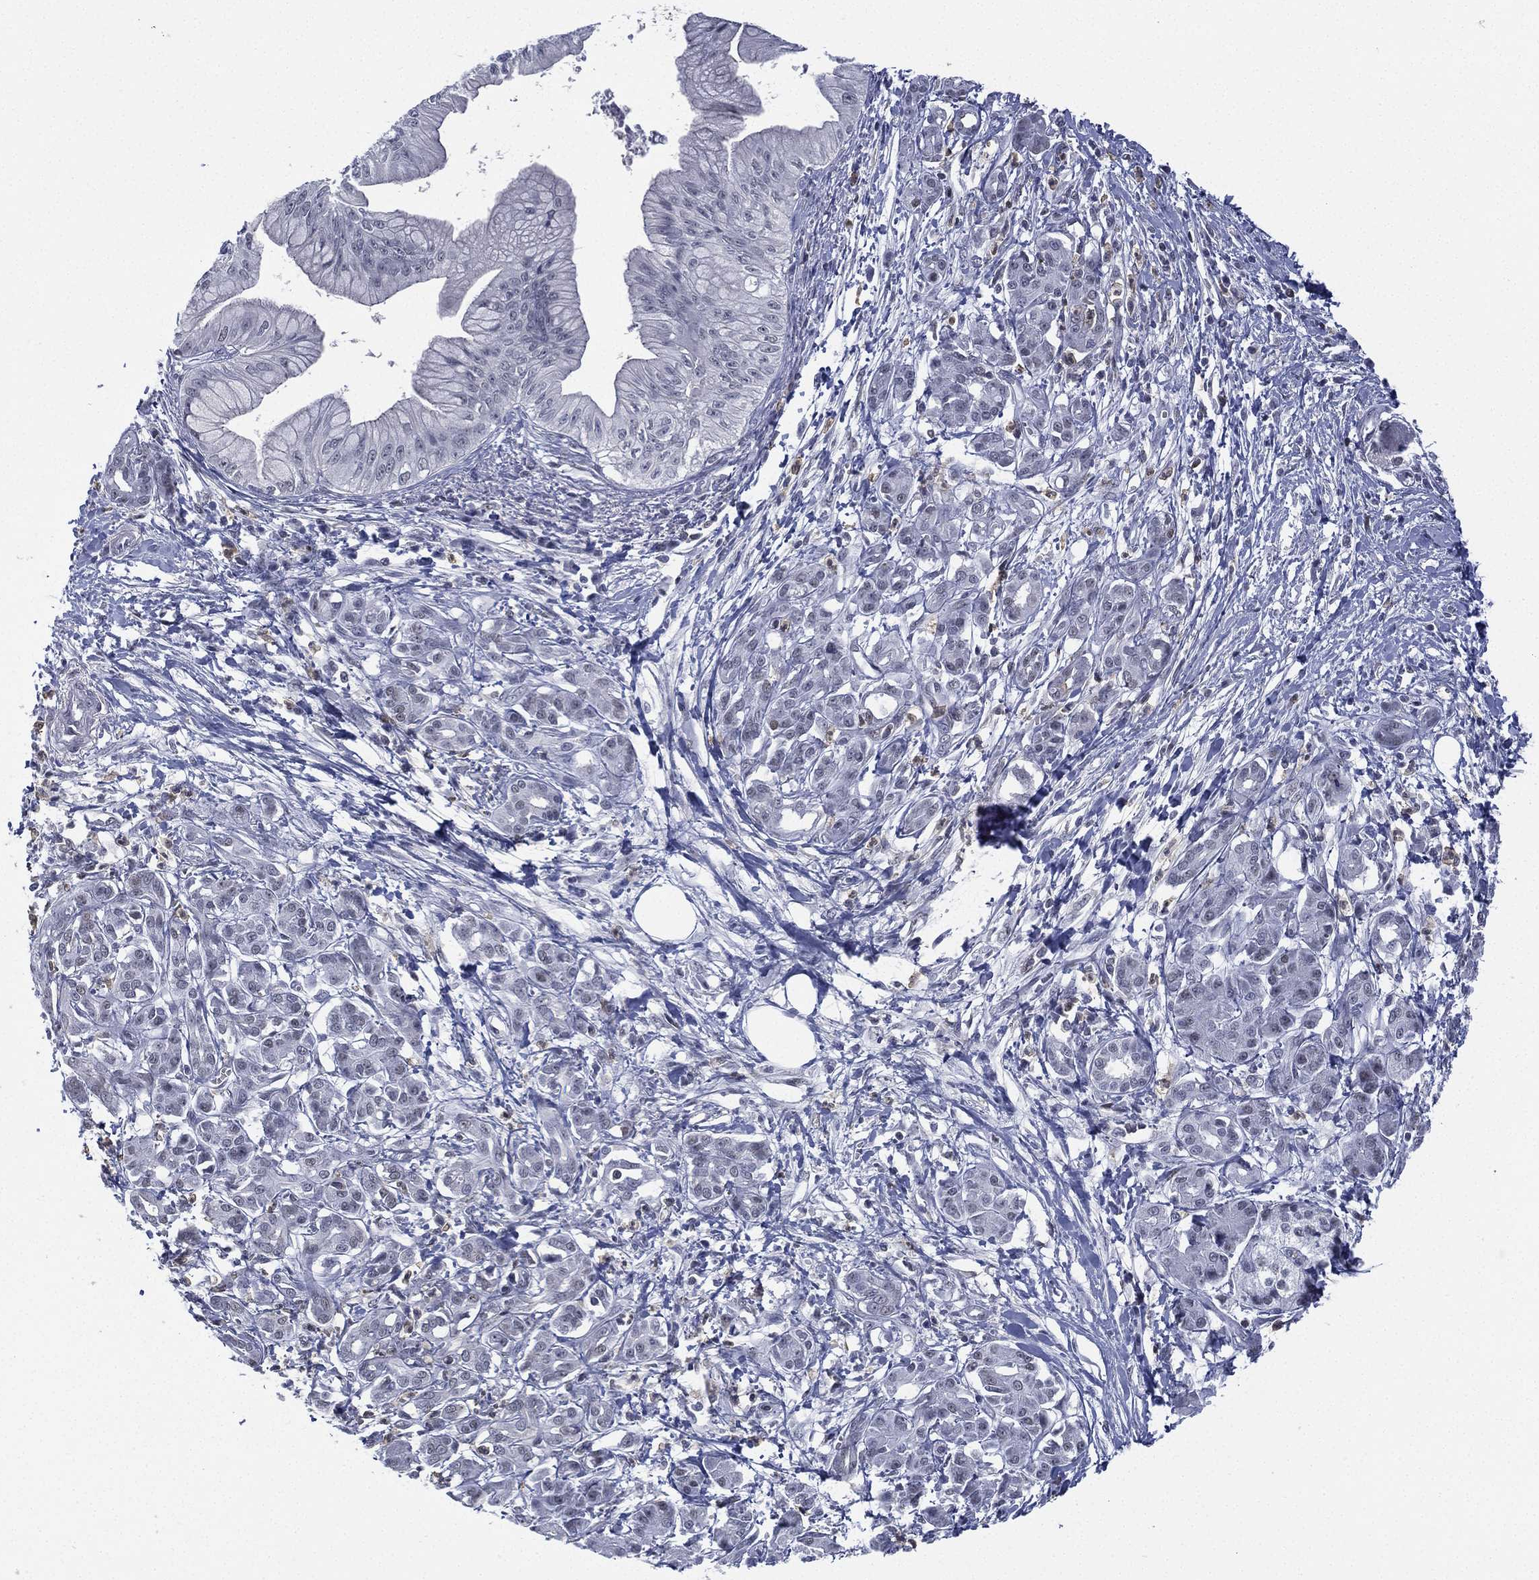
{"staining": {"intensity": "negative", "quantity": "none", "location": "none"}, "tissue": "pancreatic cancer", "cell_type": "Tumor cells", "image_type": "cancer", "snomed": [{"axis": "morphology", "description": "Adenocarcinoma, NOS"}, {"axis": "topography", "description": "Pancreas"}], "caption": "Immunohistochemical staining of human pancreatic cancer shows no significant staining in tumor cells. Nuclei are stained in blue.", "gene": "ZNF711", "patient": {"sex": "male", "age": 72}}